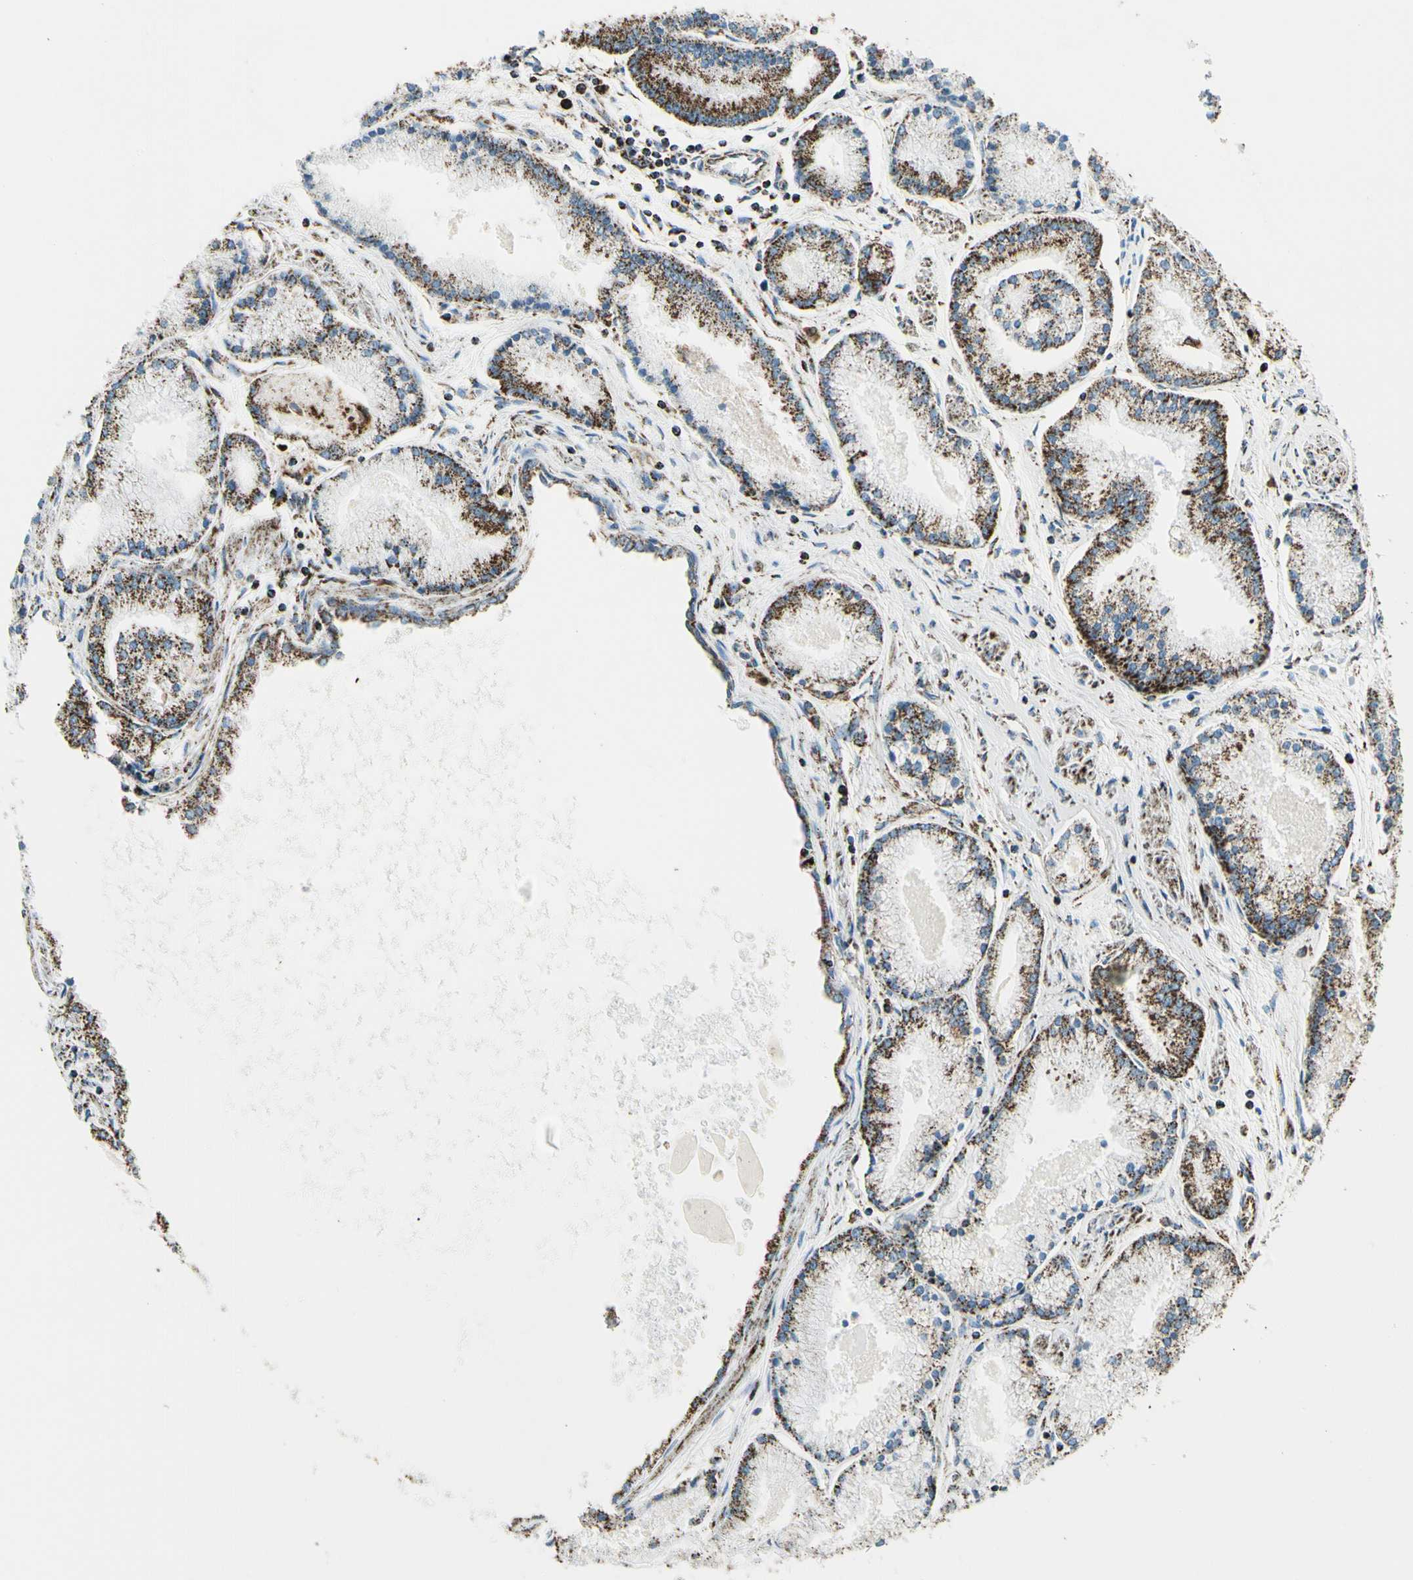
{"staining": {"intensity": "moderate", "quantity": "25%-75%", "location": "cytoplasmic/membranous"}, "tissue": "prostate cancer", "cell_type": "Tumor cells", "image_type": "cancer", "snomed": [{"axis": "morphology", "description": "Adenocarcinoma, High grade"}, {"axis": "topography", "description": "Prostate"}], "caption": "Immunohistochemistry micrograph of neoplastic tissue: prostate adenocarcinoma (high-grade) stained using IHC reveals medium levels of moderate protein expression localized specifically in the cytoplasmic/membranous of tumor cells, appearing as a cytoplasmic/membranous brown color.", "gene": "ME2", "patient": {"sex": "male", "age": 61}}